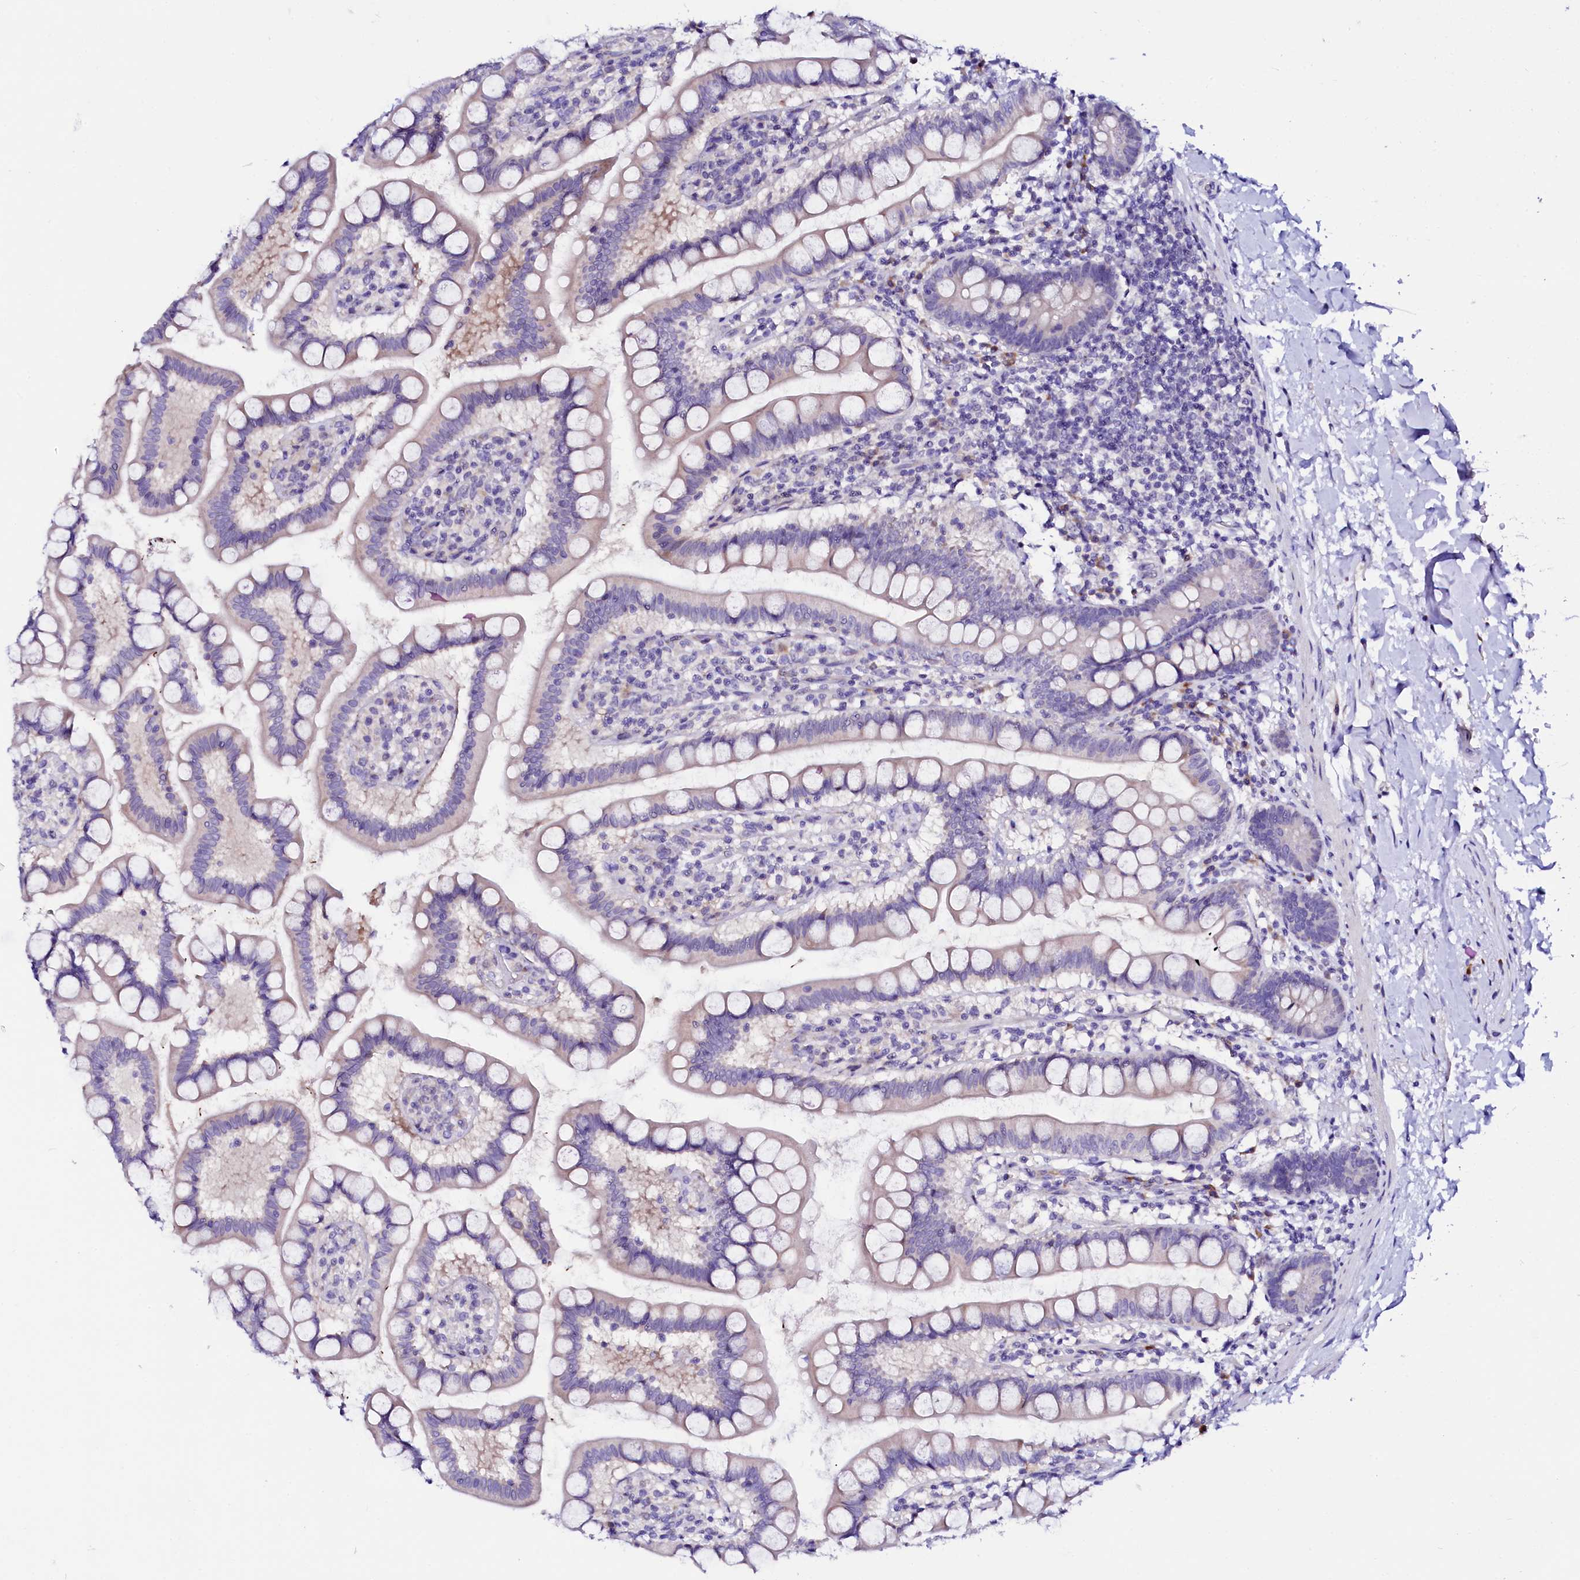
{"staining": {"intensity": "negative", "quantity": "none", "location": "none"}, "tissue": "small intestine", "cell_type": "Glandular cells", "image_type": "normal", "snomed": [{"axis": "morphology", "description": "Normal tissue, NOS"}, {"axis": "topography", "description": "Small intestine"}], "caption": "Immunohistochemical staining of normal small intestine demonstrates no significant staining in glandular cells.", "gene": "BTBD16", "patient": {"sex": "female", "age": 84}}